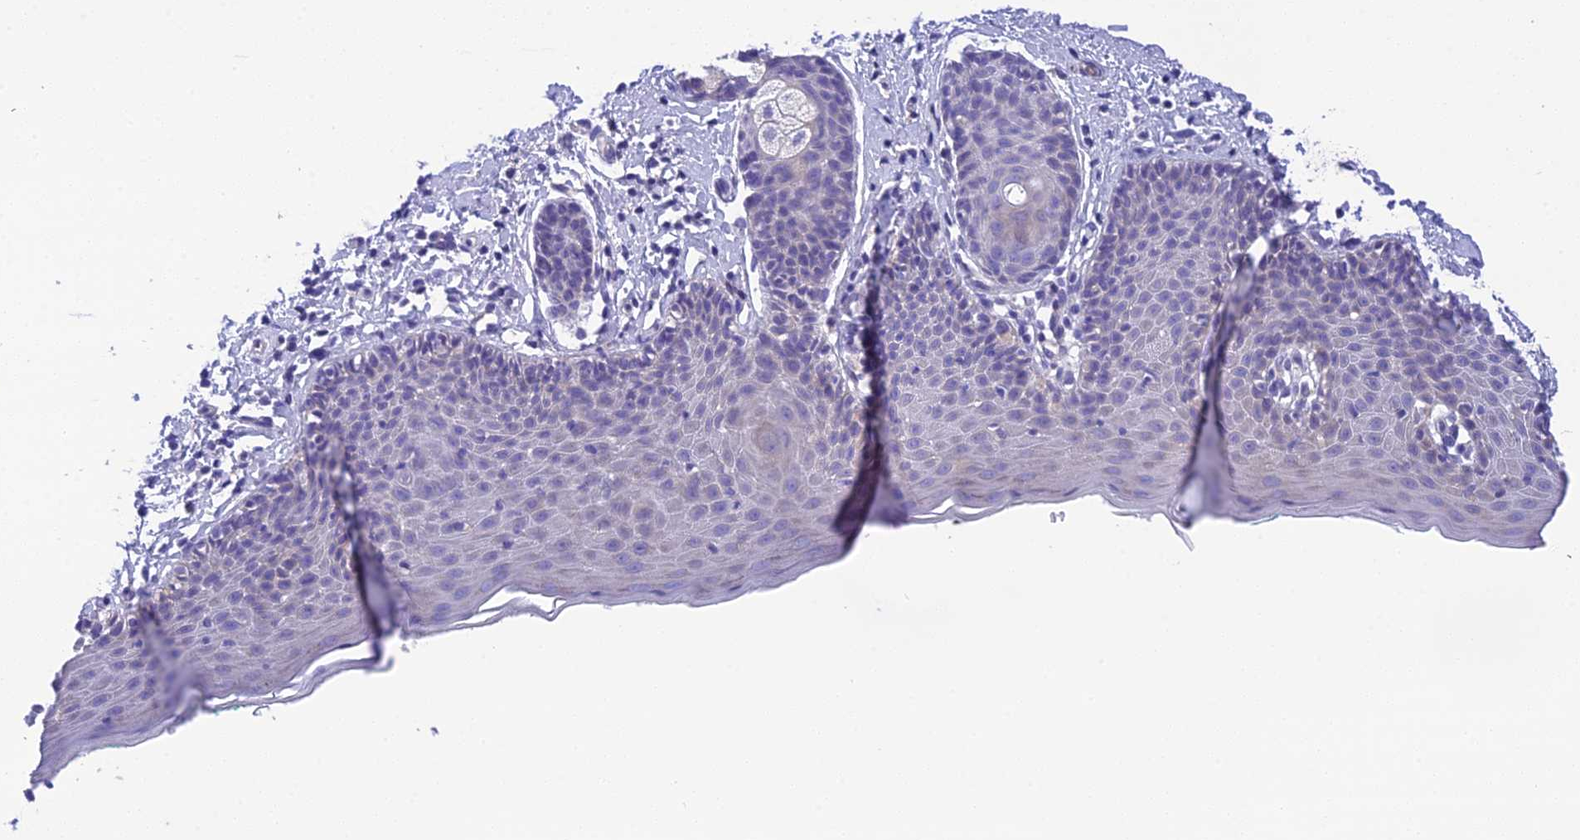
{"staining": {"intensity": "moderate", "quantity": "<25%", "location": "cytoplasmic/membranous"}, "tissue": "skin", "cell_type": "Epidermal cells", "image_type": "normal", "snomed": [{"axis": "morphology", "description": "Normal tissue, NOS"}, {"axis": "topography", "description": "Vulva"}], "caption": "Protein analysis of normal skin exhibits moderate cytoplasmic/membranous expression in approximately <25% of epidermal cells. Ihc stains the protein in brown and the nuclei are stained blue.", "gene": "KIAA0408", "patient": {"sex": "female", "age": 66}}